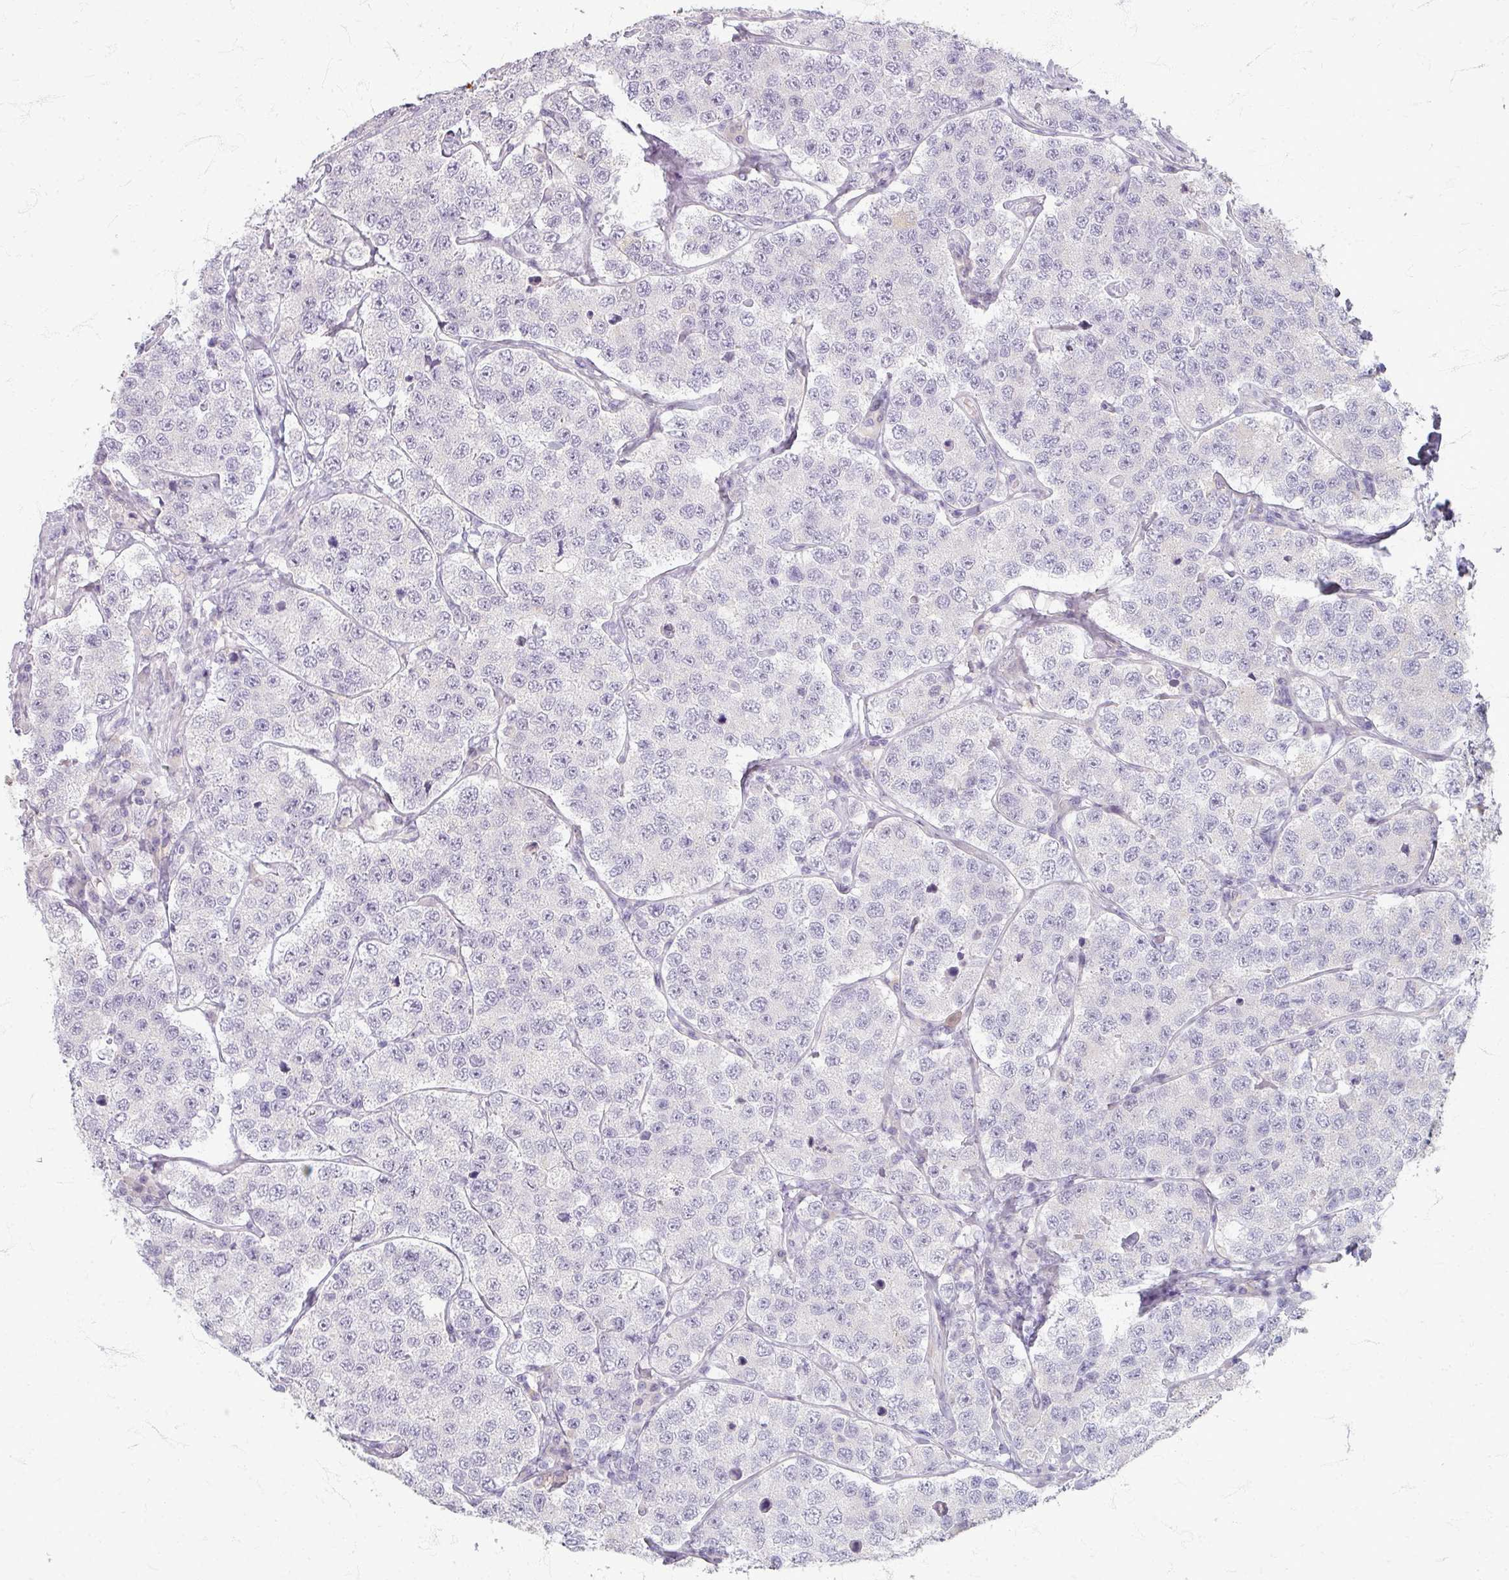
{"staining": {"intensity": "negative", "quantity": "none", "location": "none"}, "tissue": "testis cancer", "cell_type": "Tumor cells", "image_type": "cancer", "snomed": [{"axis": "morphology", "description": "Seminoma, NOS"}, {"axis": "topography", "description": "Testis"}], "caption": "IHC image of neoplastic tissue: testis cancer stained with DAB displays no significant protein expression in tumor cells.", "gene": "ZNF878", "patient": {"sex": "male", "age": 34}}